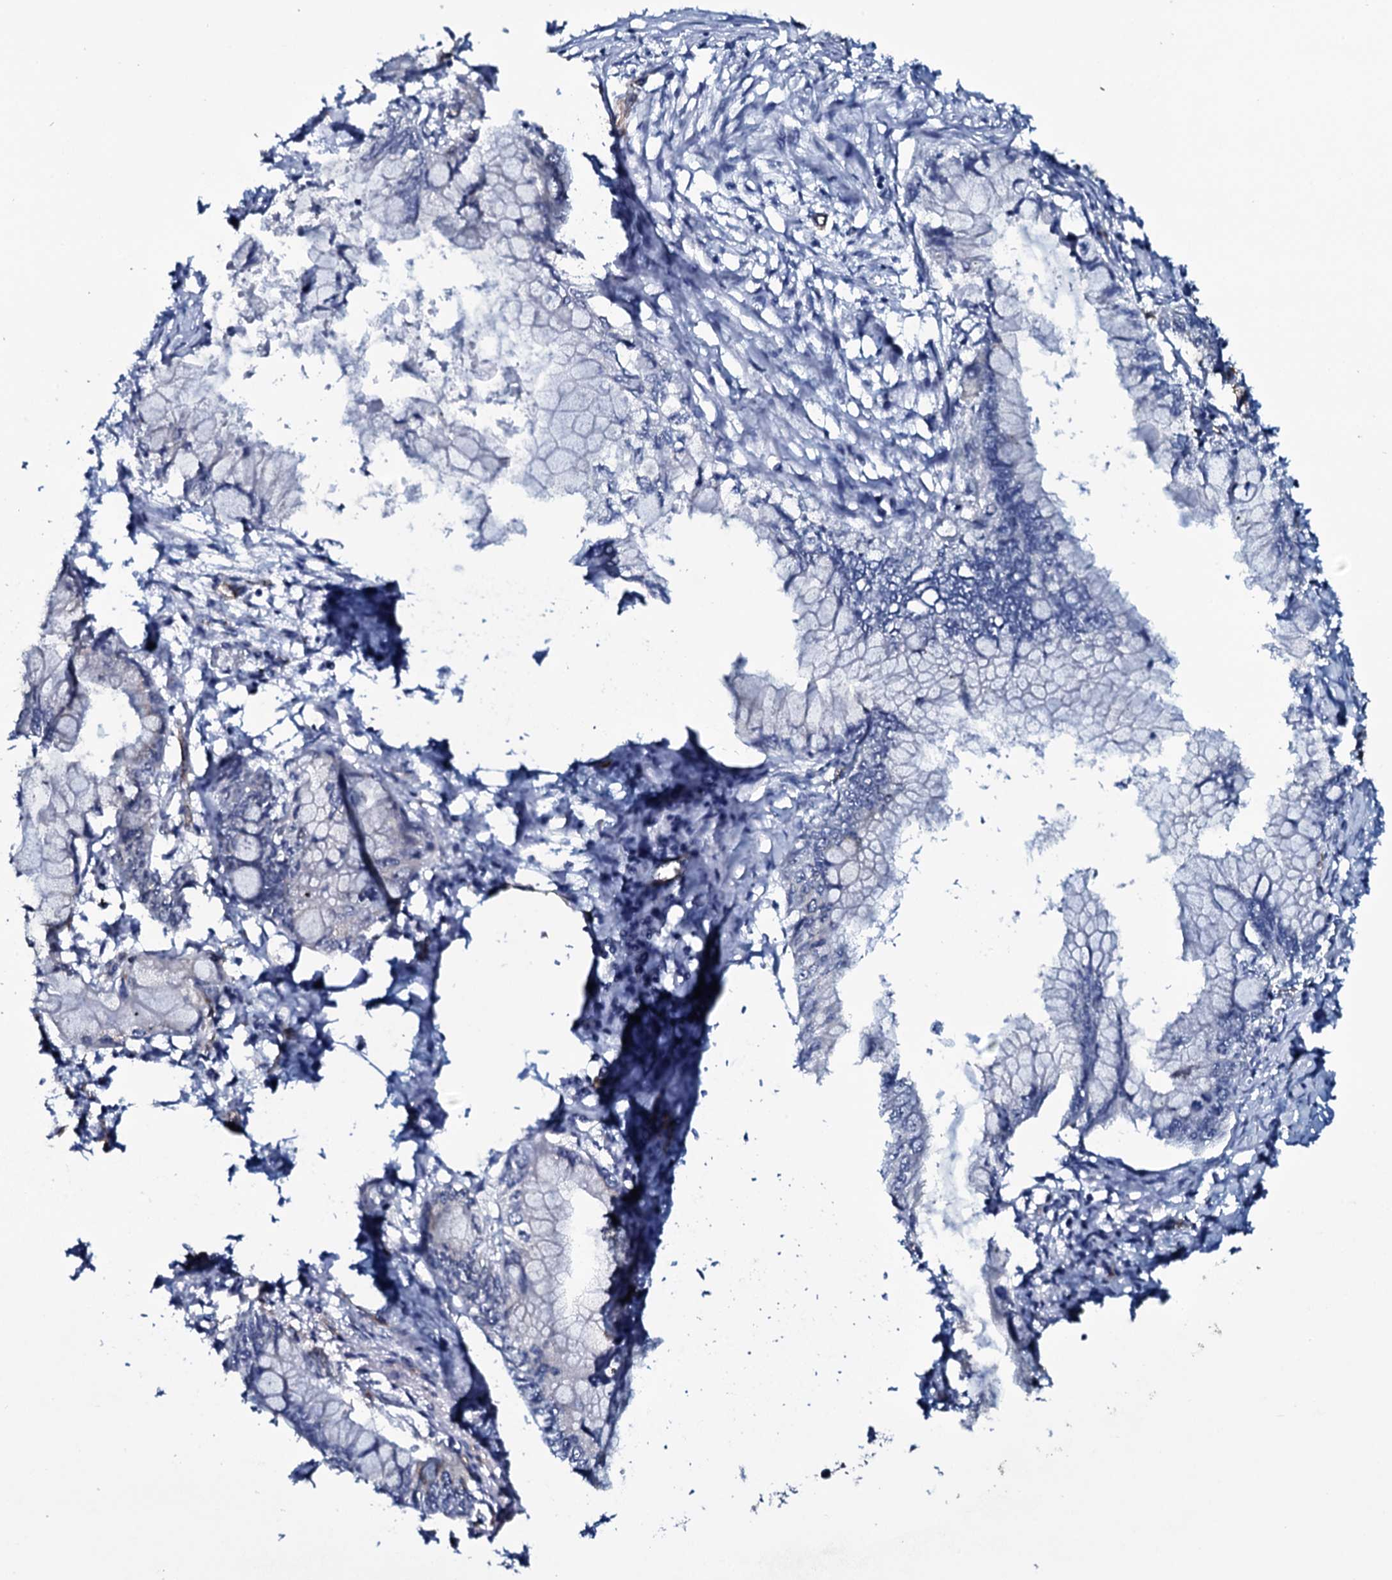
{"staining": {"intensity": "negative", "quantity": "none", "location": "none"}, "tissue": "pancreatic cancer", "cell_type": "Tumor cells", "image_type": "cancer", "snomed": [{"axis": "morphology", "description": "Adenocarcinoma, NOS"}, {"axis": "topography", "description": "Pancreas"}], "caption": "DAB immunohistochemical staining of human pancreatic cancer displays no significant staining in tumor cells.", "gene": "CLEC14A", "patient": {"sex": "male", "age": 48}}